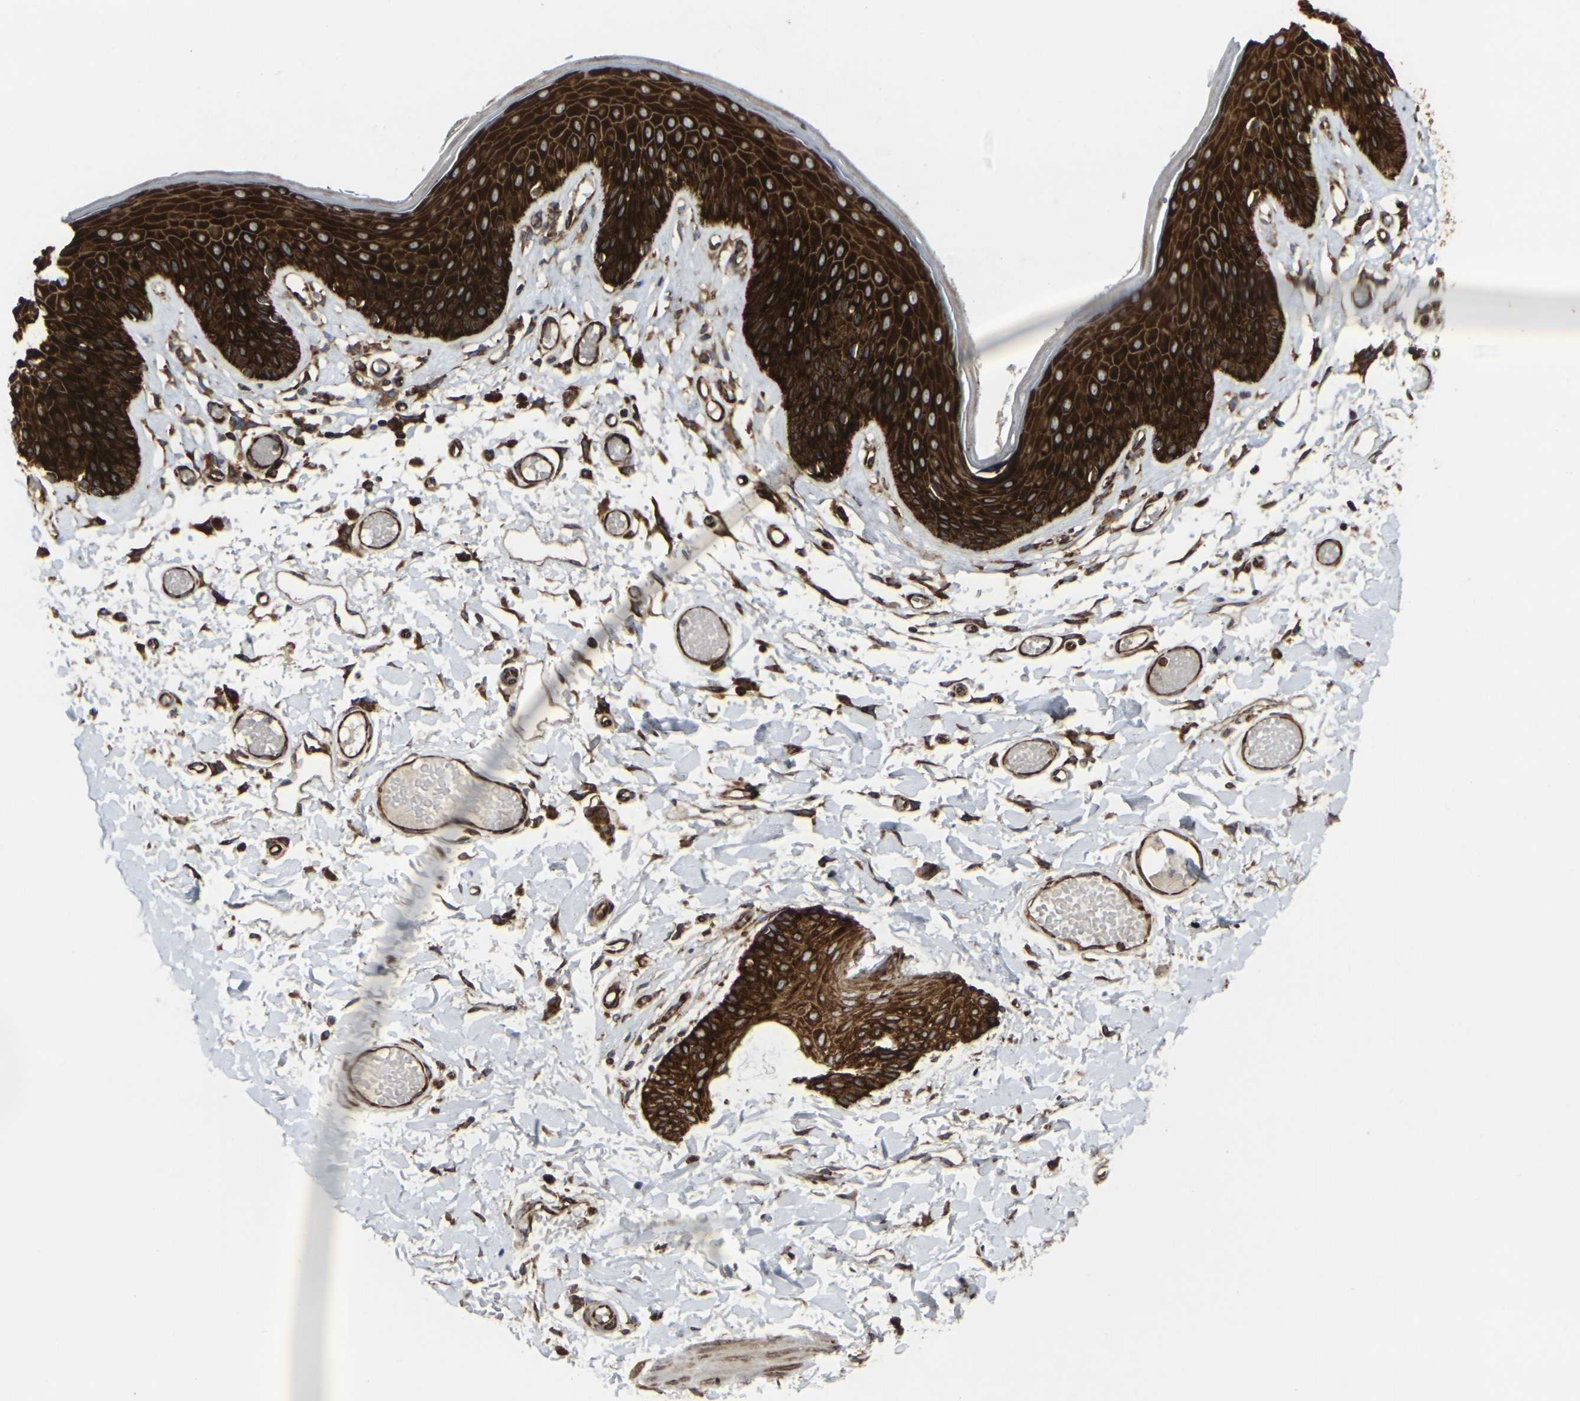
{"staining": {"intensity": "strong", "quantity": ">75%", "location": "cytoplasmic/membranous"}, "tissue": "skin", "cell_type": "Epidermal cells", "image_type": "normal", "snomed": [{"axis": "morphology", "description": "Normal tissue, NOS"}, {"axis": "topography", "description": "Vulva"}], "caption": "This photomicrograph demonstrates immunohistochemistry (IHC) staining of unremarkable human skin, with high strong cytoplasmic/membranous positivity in about >75% of epidermal cells.", "gene": "MARCHF2", "patient": {"sex": "female", "age": 73}}